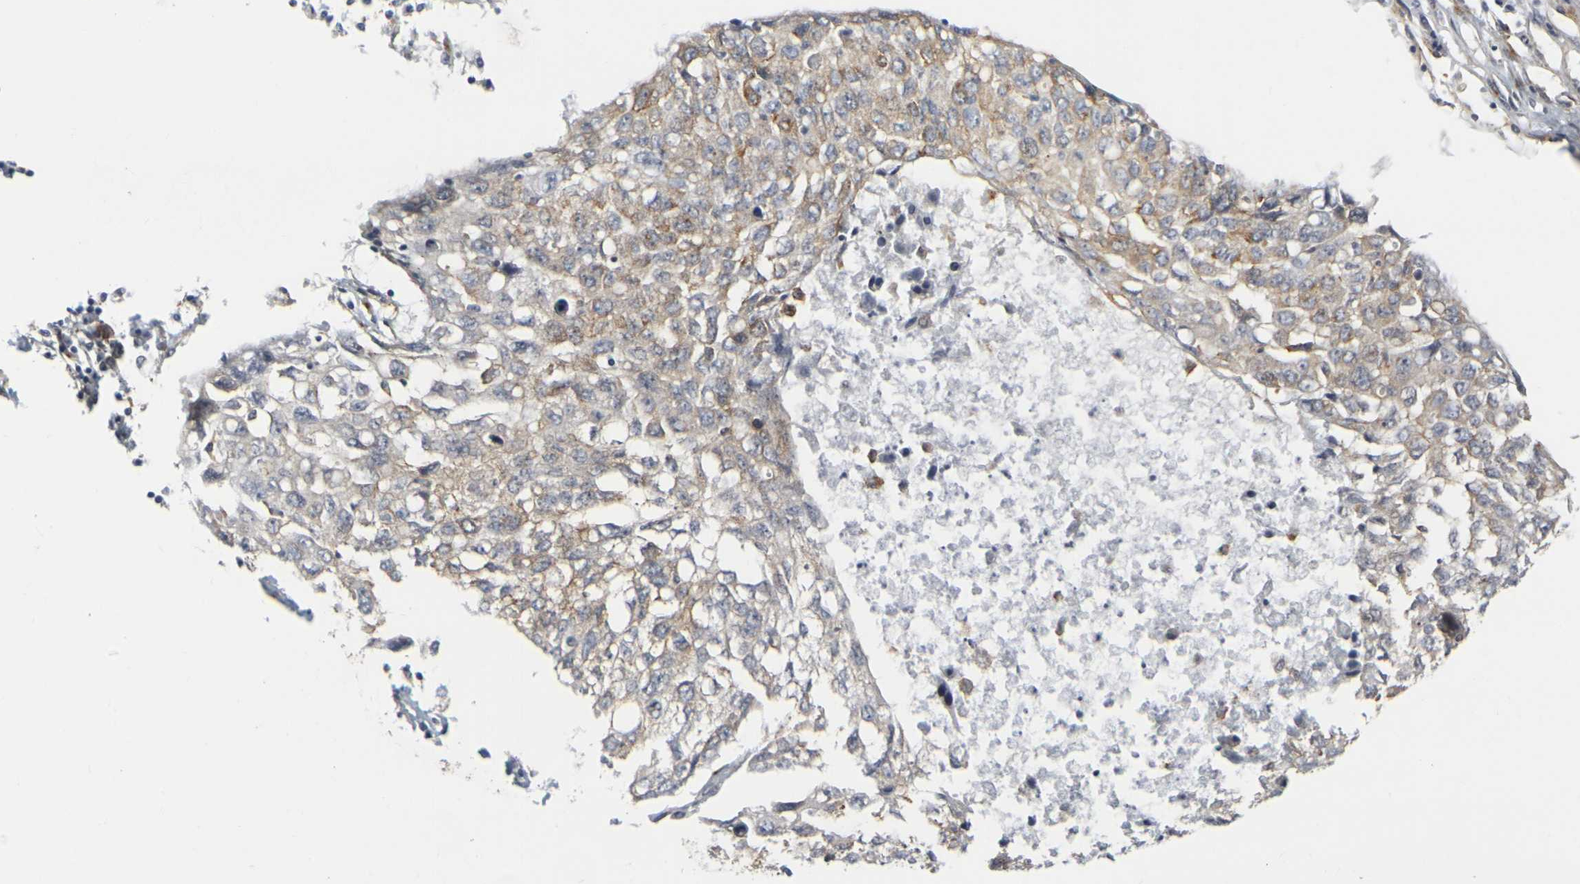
{"staining": {"intensity": "moderate", "quantity": "<25%", "location": "cytoplasmic/membranous"}, "tissue": "lung cancer", "cell_type": "Tumor cells", "image_type": "cancer", "snomed": [{"axis": "morphology", "description": "Squamous cell carcinoma, NOS"}, {"axis": "topography", "description": "Lung"}], "caption": "This micrograph exhibits immunohistochemistry (IHC) staining of lung cancer (squamous cell carcinoma), with low moderate cytoplasmic/membranous expression in about <25% of tumor cells.", "gene": "MYOF", "patient": {"sex": "female", "age": 63}}